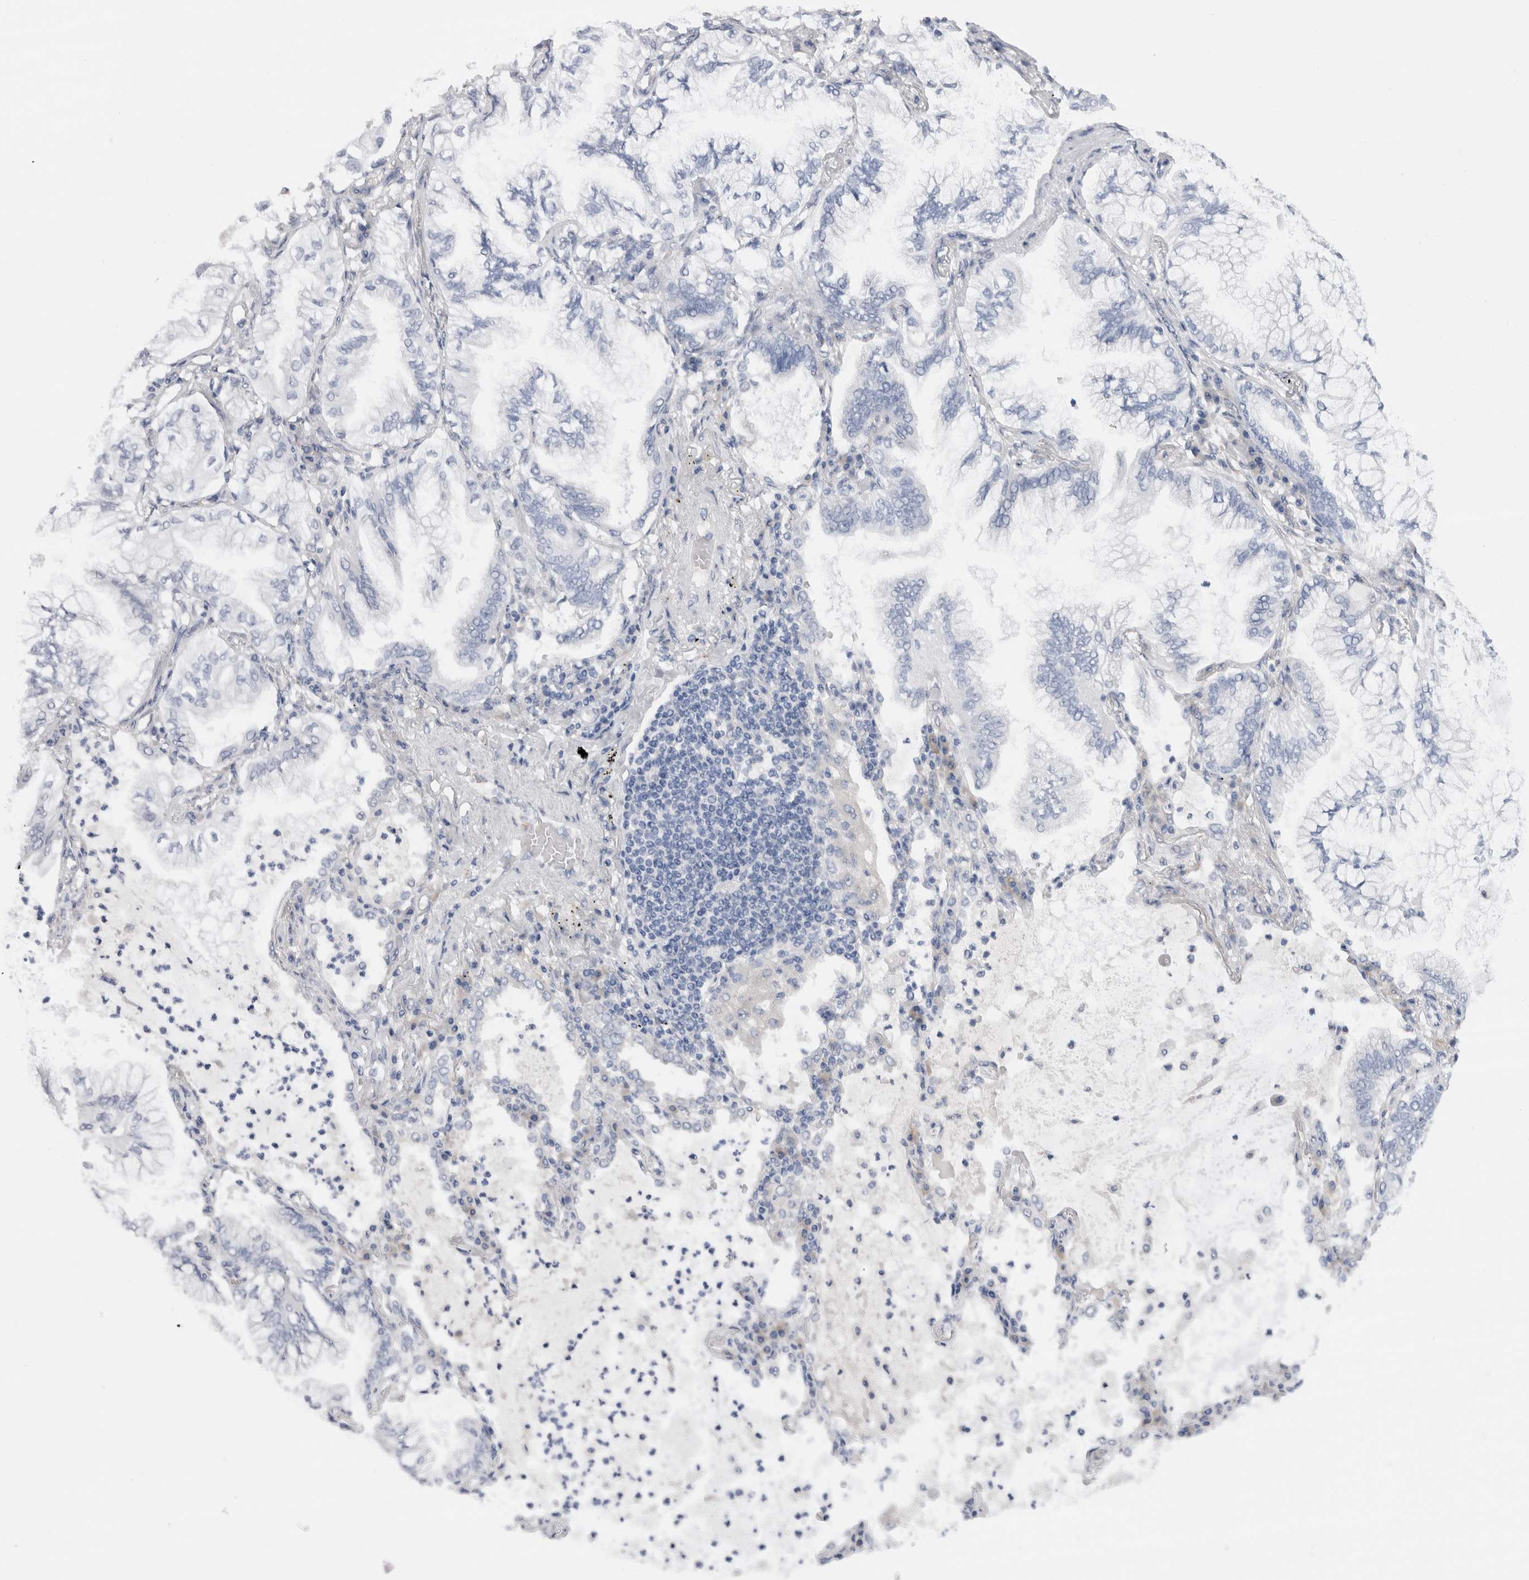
{"staining": {"intensity": "negative", "quantity": "none", "location": "none"}, "tissue": "lung cancer", "cell_type": "Tumor cells", "image_type": "cancer", "snomed": [{"axis": "morphology", "description": "Adenocarcinoma, NOS"}, {"axis": "topography", "description": "Lung"}], "caption": "Immunohistochemical staining of human lung adenocarcinoma demonstrates no significant positivity in tumor cells.", "gene": "VCPIP1", "patient": {"sex": "female", "age": 70}}